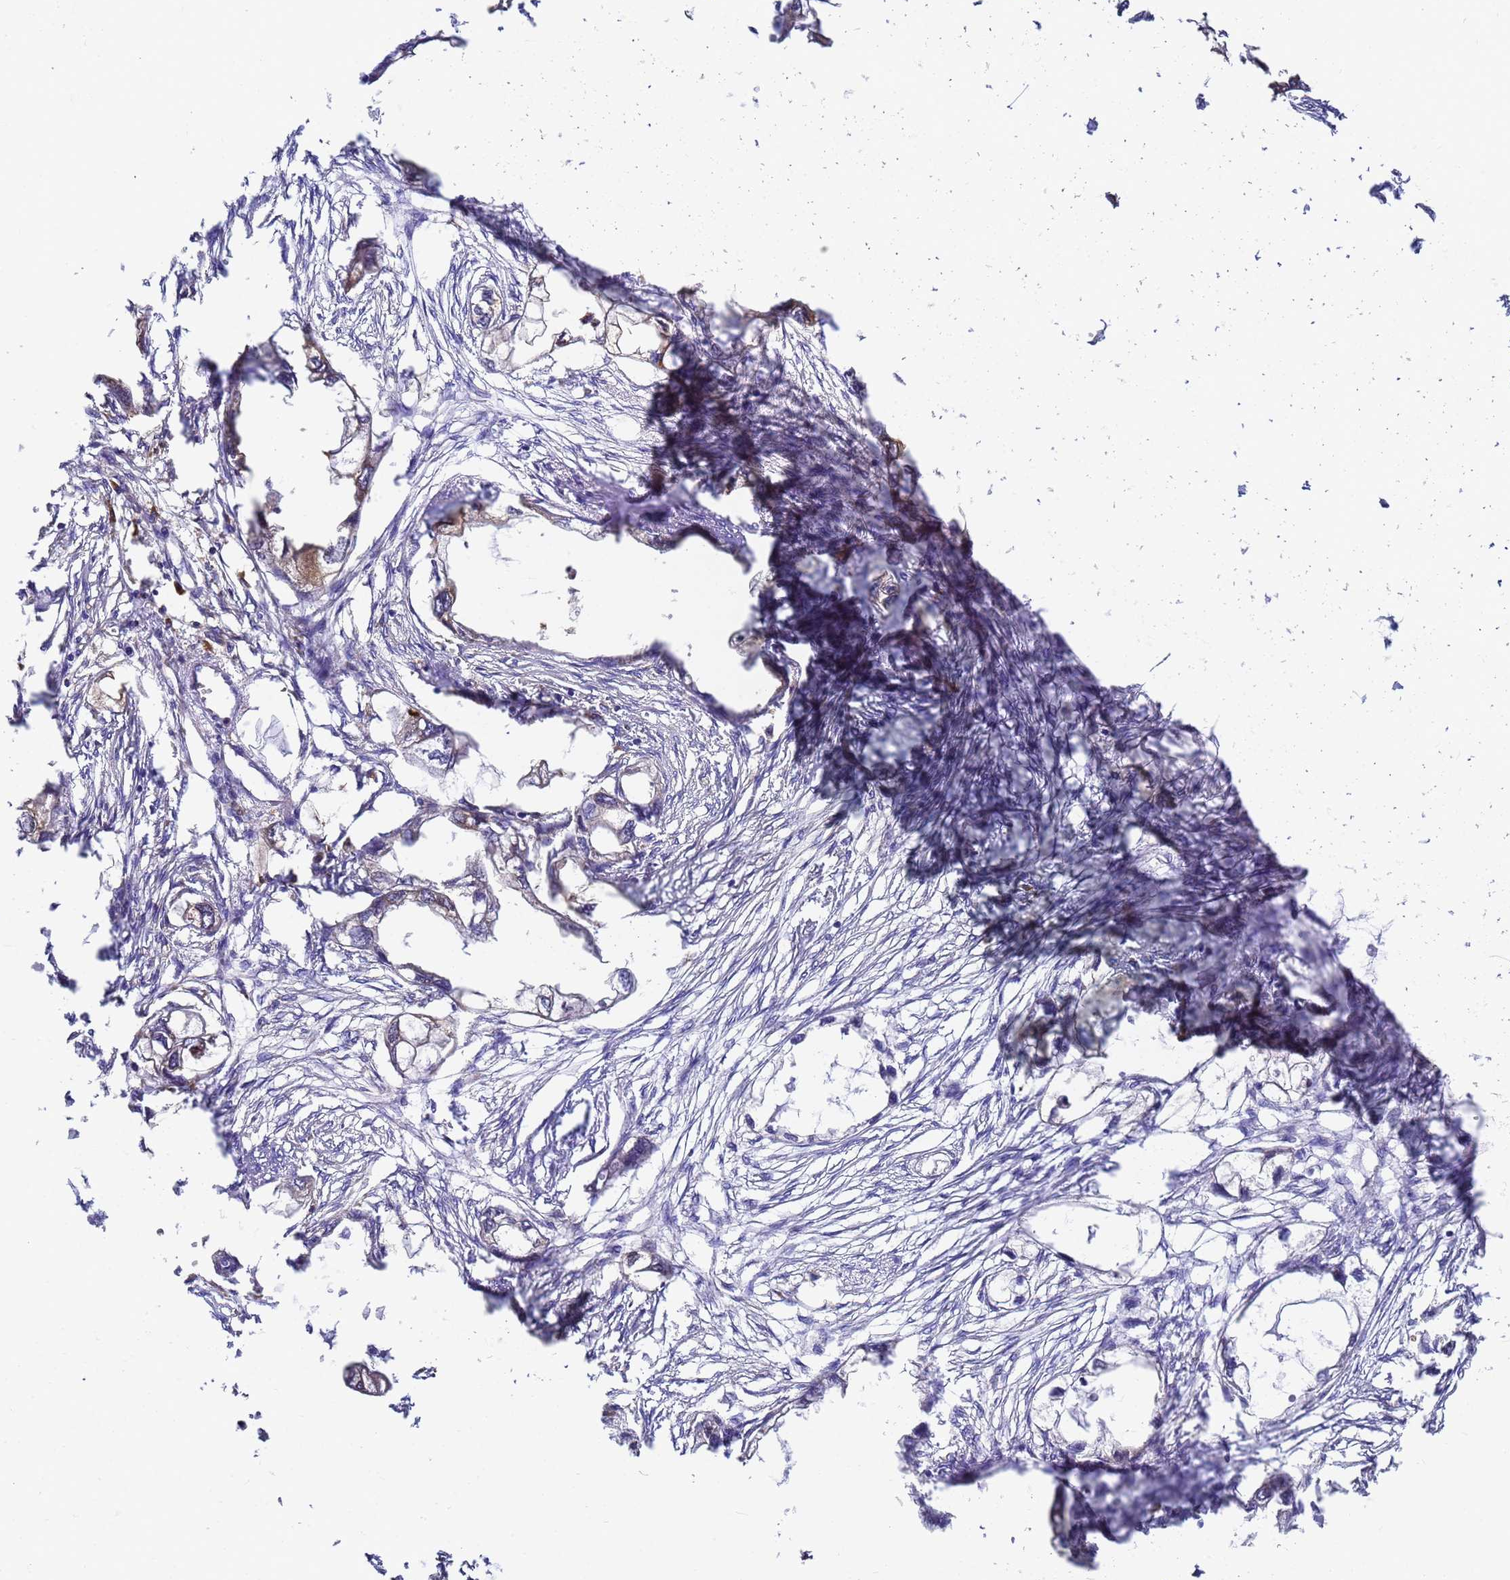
{"staining": {"intensity": "negative", "quantity": "none", "location": "none"}, "tissue": "endometrial cancer", "cell_type": "Tumor cells", "image_type": "cancer", "snomed": [{"axis": "morphology", "description": "Adenocarcinoma, NOS"}, {"axis": "morphology", "description": "Adenocarcinoma, metastatic, NOS"}, {"axis": "topography", "description": "Adipose tissue"}, {"axis": "topography", "description": "Endometrium"}], "caption": "An image of human adenocarcinoma (endometrial) is negative for staining in tumor cells. (IHC, brightfield microscopy, high magnification).", "gene": "NME1-NME2", "patient": {"sex": "female", "age": 67}}